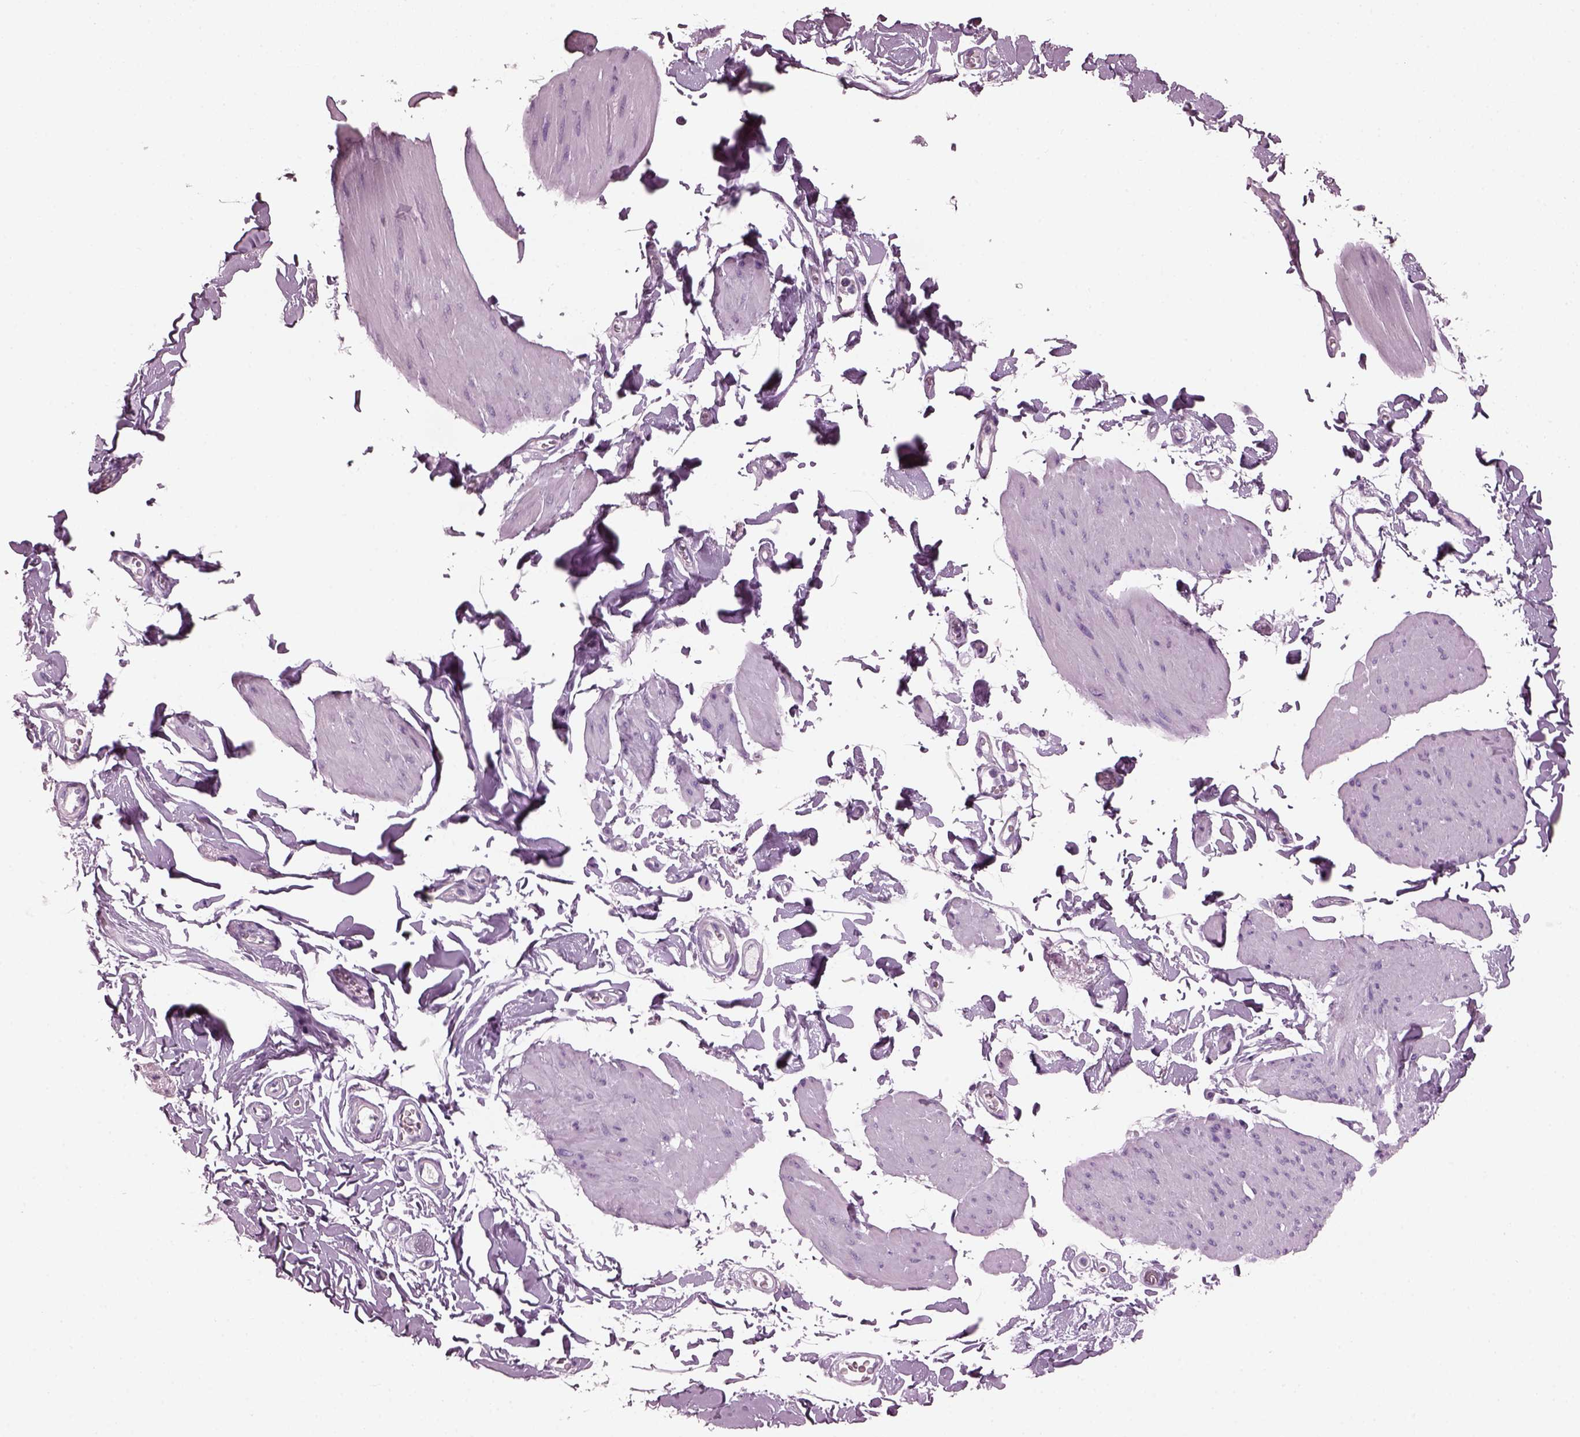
{"staining": {"intensity": "negative", "quantity": "none", "location": "none"}, "tissue": "smooth muscle", "cell_type": "Smooth muscle cells", "image_type": "normal", "snomed": [{"axis": "morphology", "description": "Normal tissue, NOS"}, {"axis": "topography", "description": "Adipose tissue"}, {"axis": "topography", "description": "Smooth muscle"}, {"axis": "topography", "description": "Peripheral nerve tissue"}], "caption": "High power microscopy photomicrograph of an IHC micrograph of benign smooth muscle, revealing no significant expression in smooth muscle cells. (DAB (3,3'-diaminobenzidine) IHC, high magnification).", "gene": "PDC", "patient": {"sex": "male", "age": 83}}